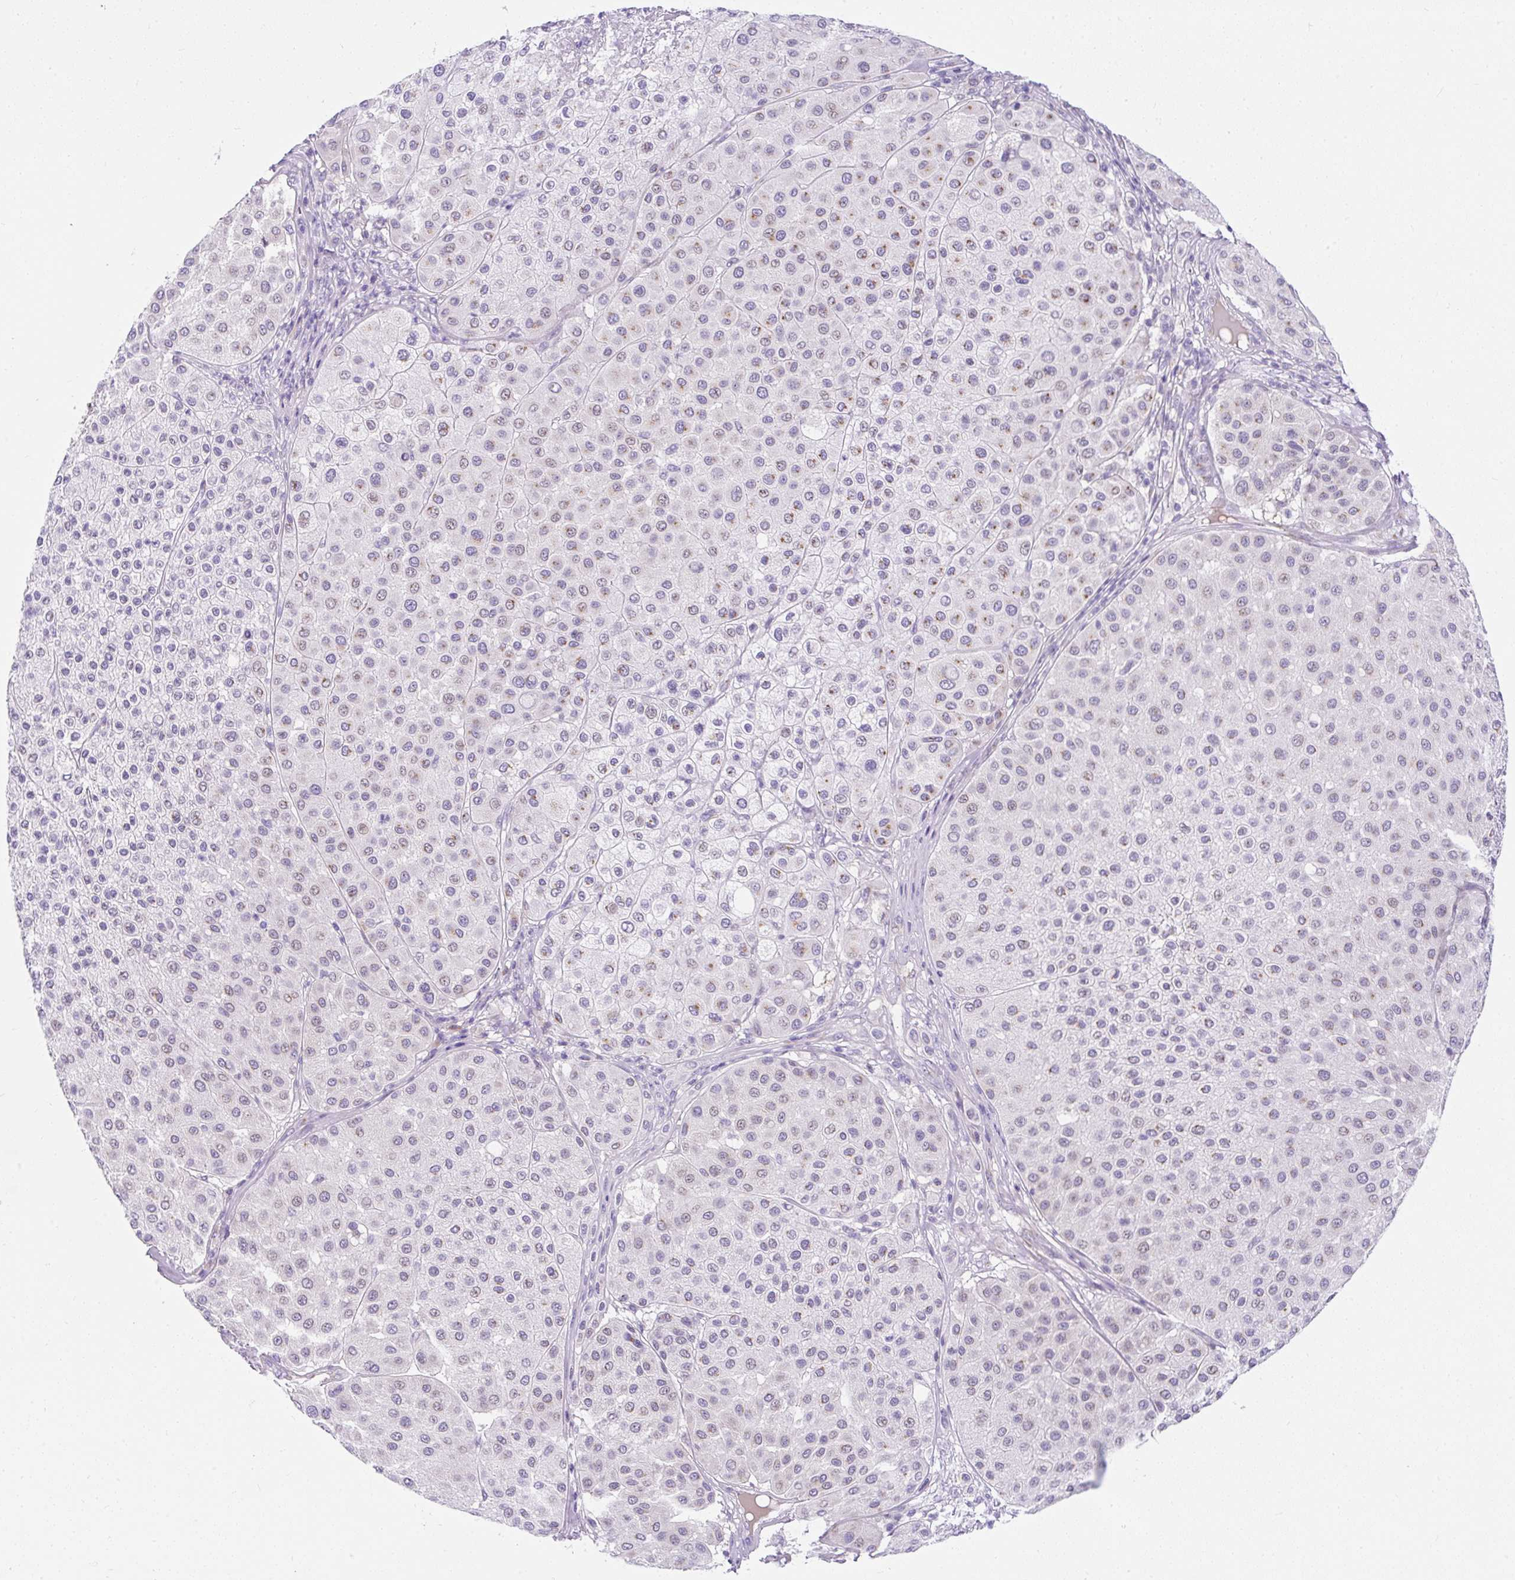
{"staining": {"intensity": "negative", "quantity": "none", "location": "none"}, "tissue": "melanoma", "cell_type": "Tumor cells", "image_type": "cancer", "snomed": [{"axis": "morphology", "description": "Malignant melanoma, Metastatic site"}, {"axis": "topography", "description": "Smooth muscle"}], "caption": "Histopathology image shows no significant protein expression in tumor cells of melanoma.", "gene": "GOLGA8A", "patient": {"sex": "male", "age": 41}}